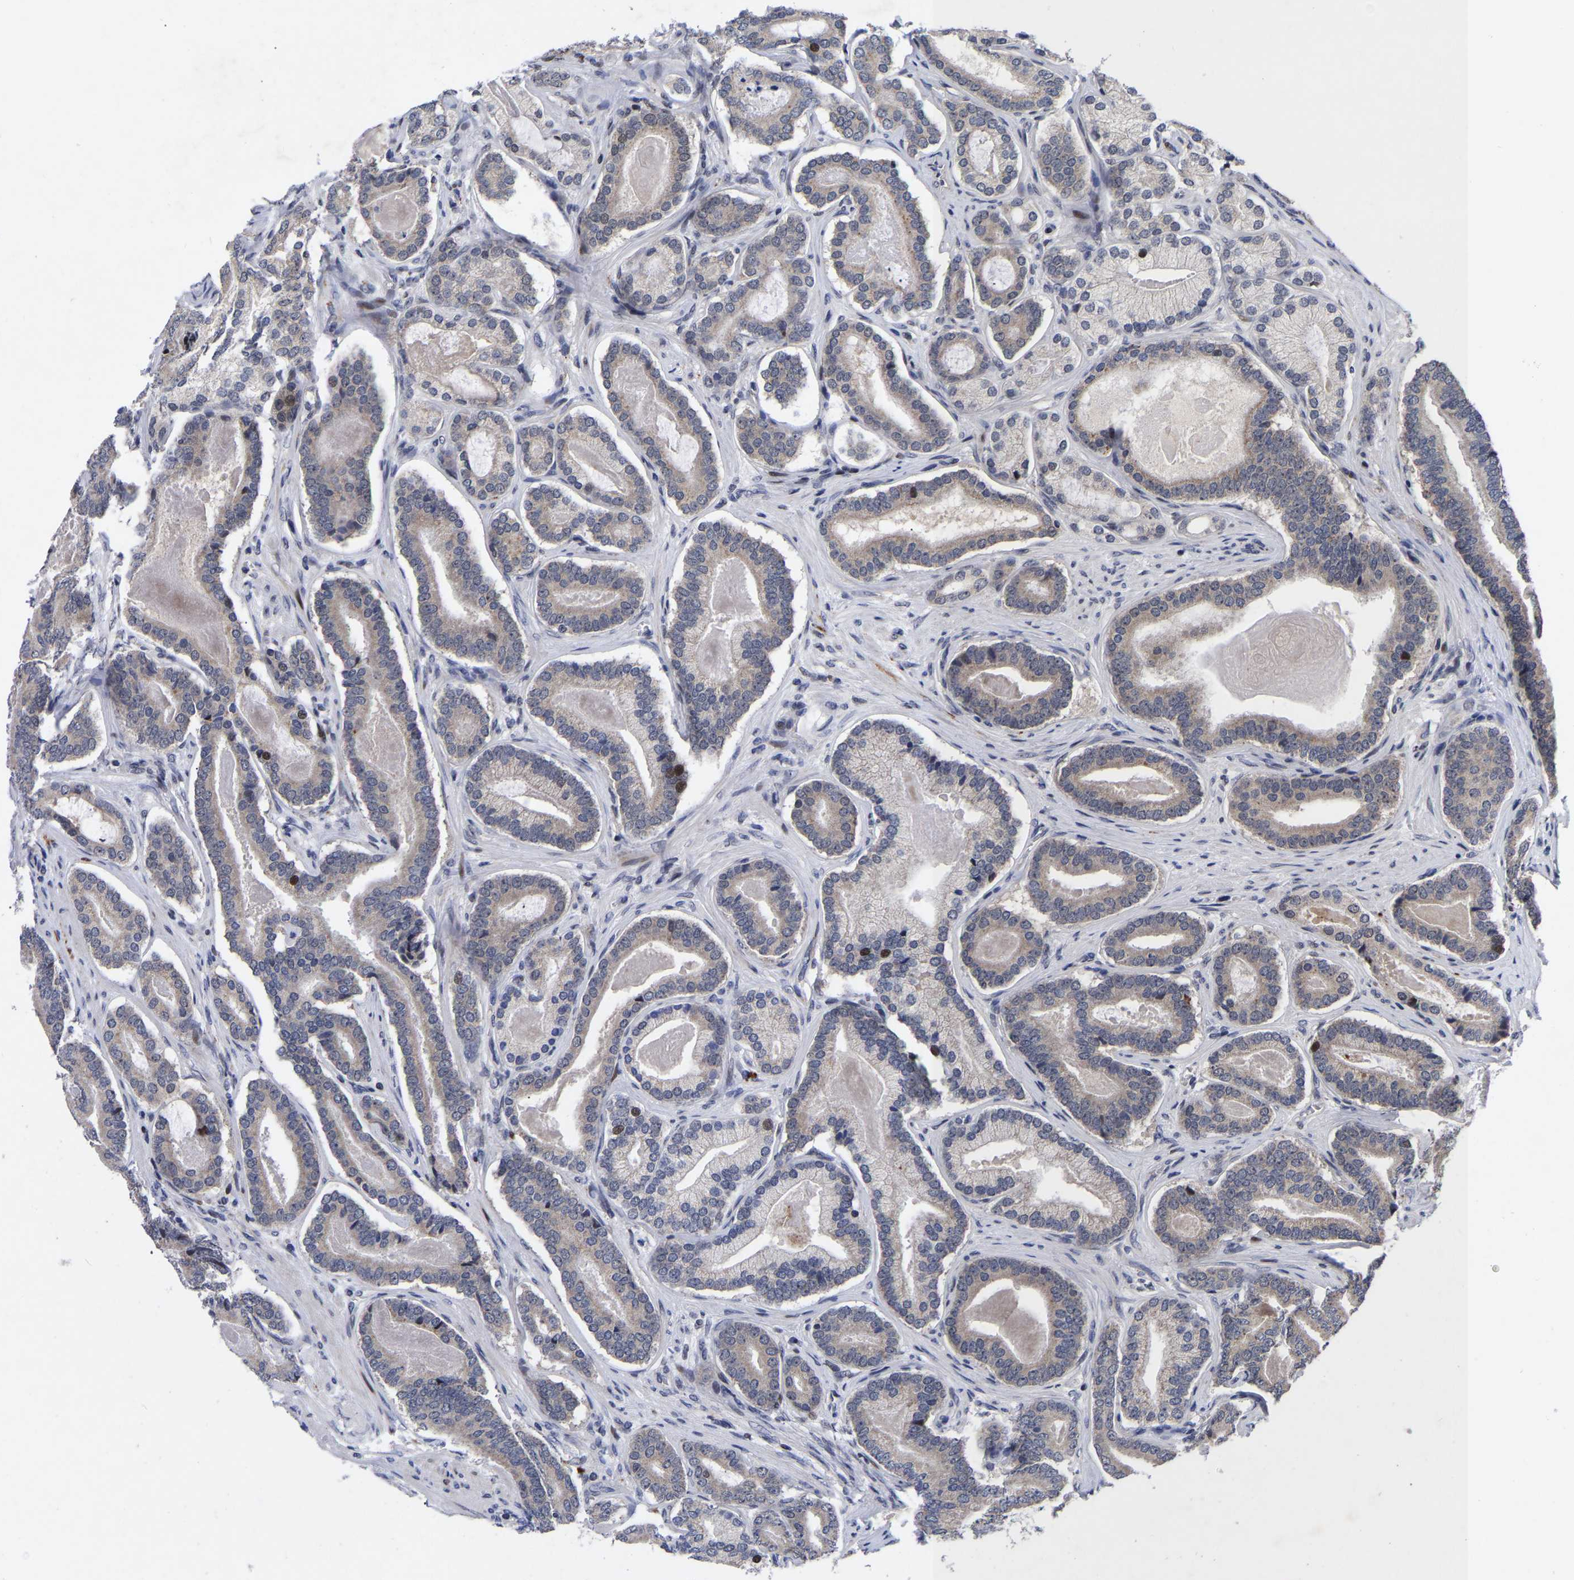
{"staining": {"intensity": "weak", "quantity": ">75%", "location": "cytoplasmic/membranous"}, "tissue": "prostate cancer", "cell_type": "Tumor cells", "image_type": "cancer", "snomed": [{"axis": "morphology", "description": "Adenocarcinoma, High grade"}, {"axis": "topography", "description": "Prostate"}], "caption": "Protein analysis of adenocarcinoma (high-grade) (prostate) tissue exhibits weak cytoplasmic/membranous positivity in approximately >75% of tumor cells. (DAB (3,3'-diaminobenzidine) IHC, brown staining for protein, blue staining for nuclei).", "gene": "JUNB", "patient": {"sex": "male", "age": 60}}